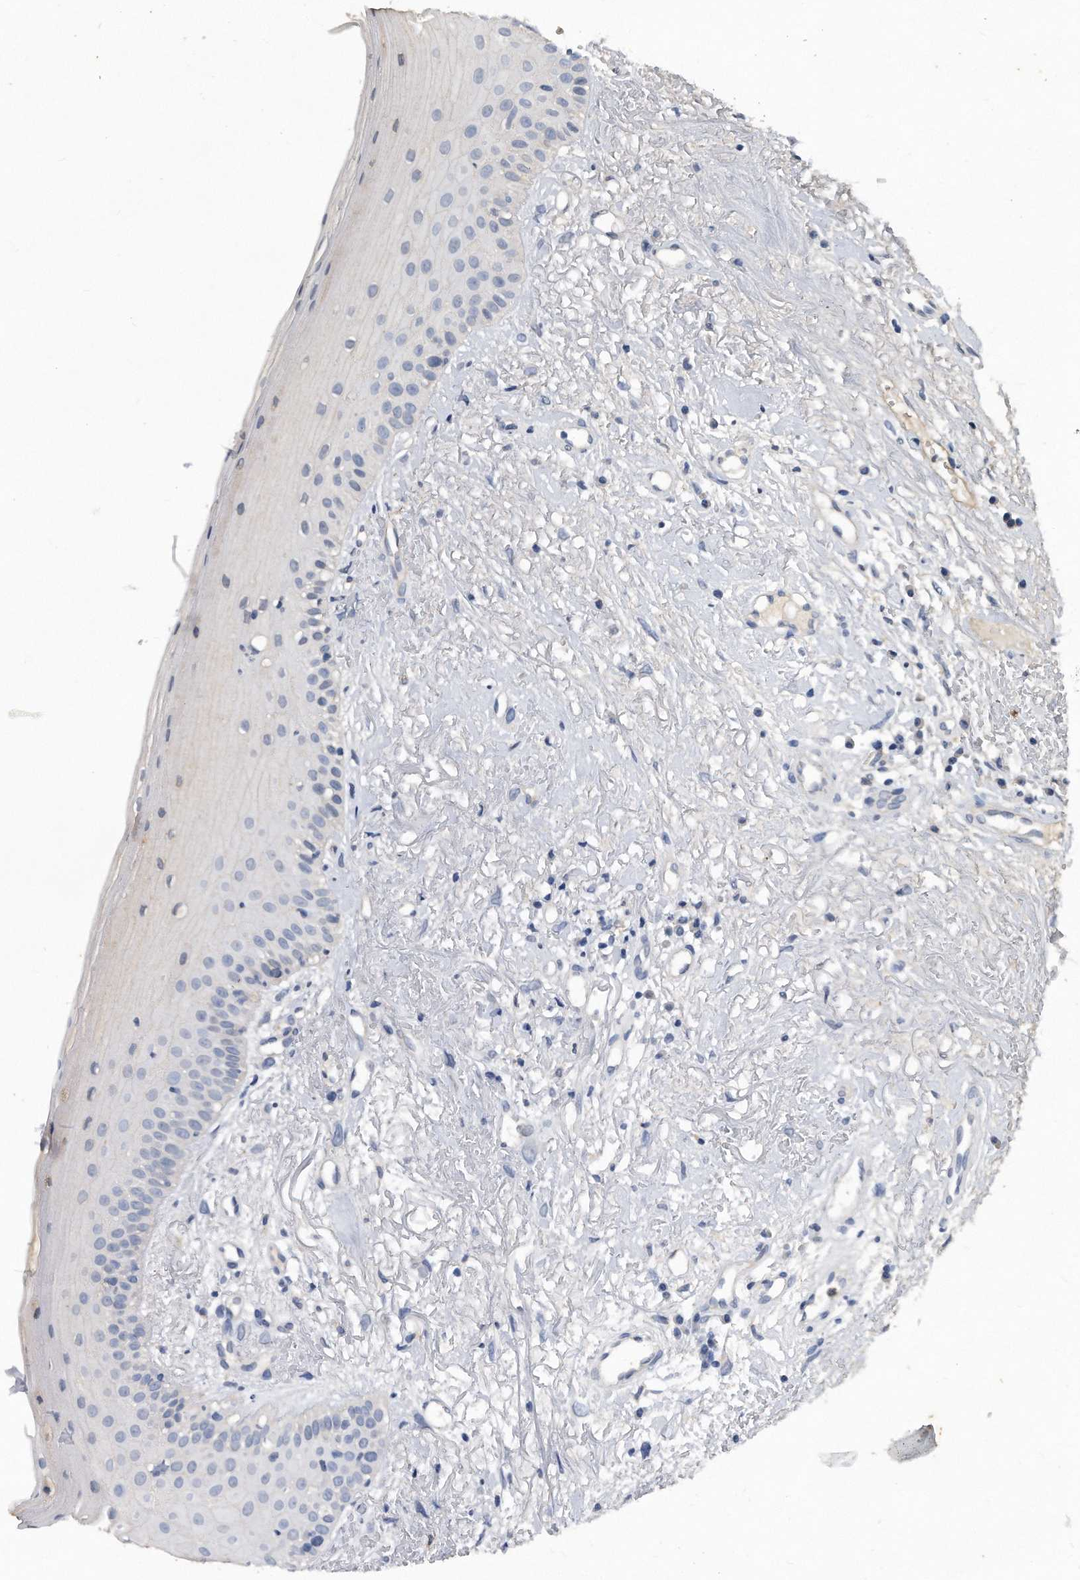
{"staining": {"intensity": "negative", "quantity": "none", "location": "none"}, "tissue": "oral mucosa", "cell_type": "Squamous epithelial cells", "image_type": "normal", "snomed": [{"axis": "morphology", "description": "Normal tissue, NOS"}, {"axis": "topography", "description": "Oral tissue"}], "caption": "High power microscopy micrograph of an IHC histopathology image of unremarkable oral mucosa, revealing no significant staining in squamous epithelial cells. The staining was performed using DAB to visualize the protein expression in brown, while the nuclei were stained in blue with hematoxylin (Magnification: 20x).", "gene": "HOMER3", "patient": {"sex": "female", "age": 63}}